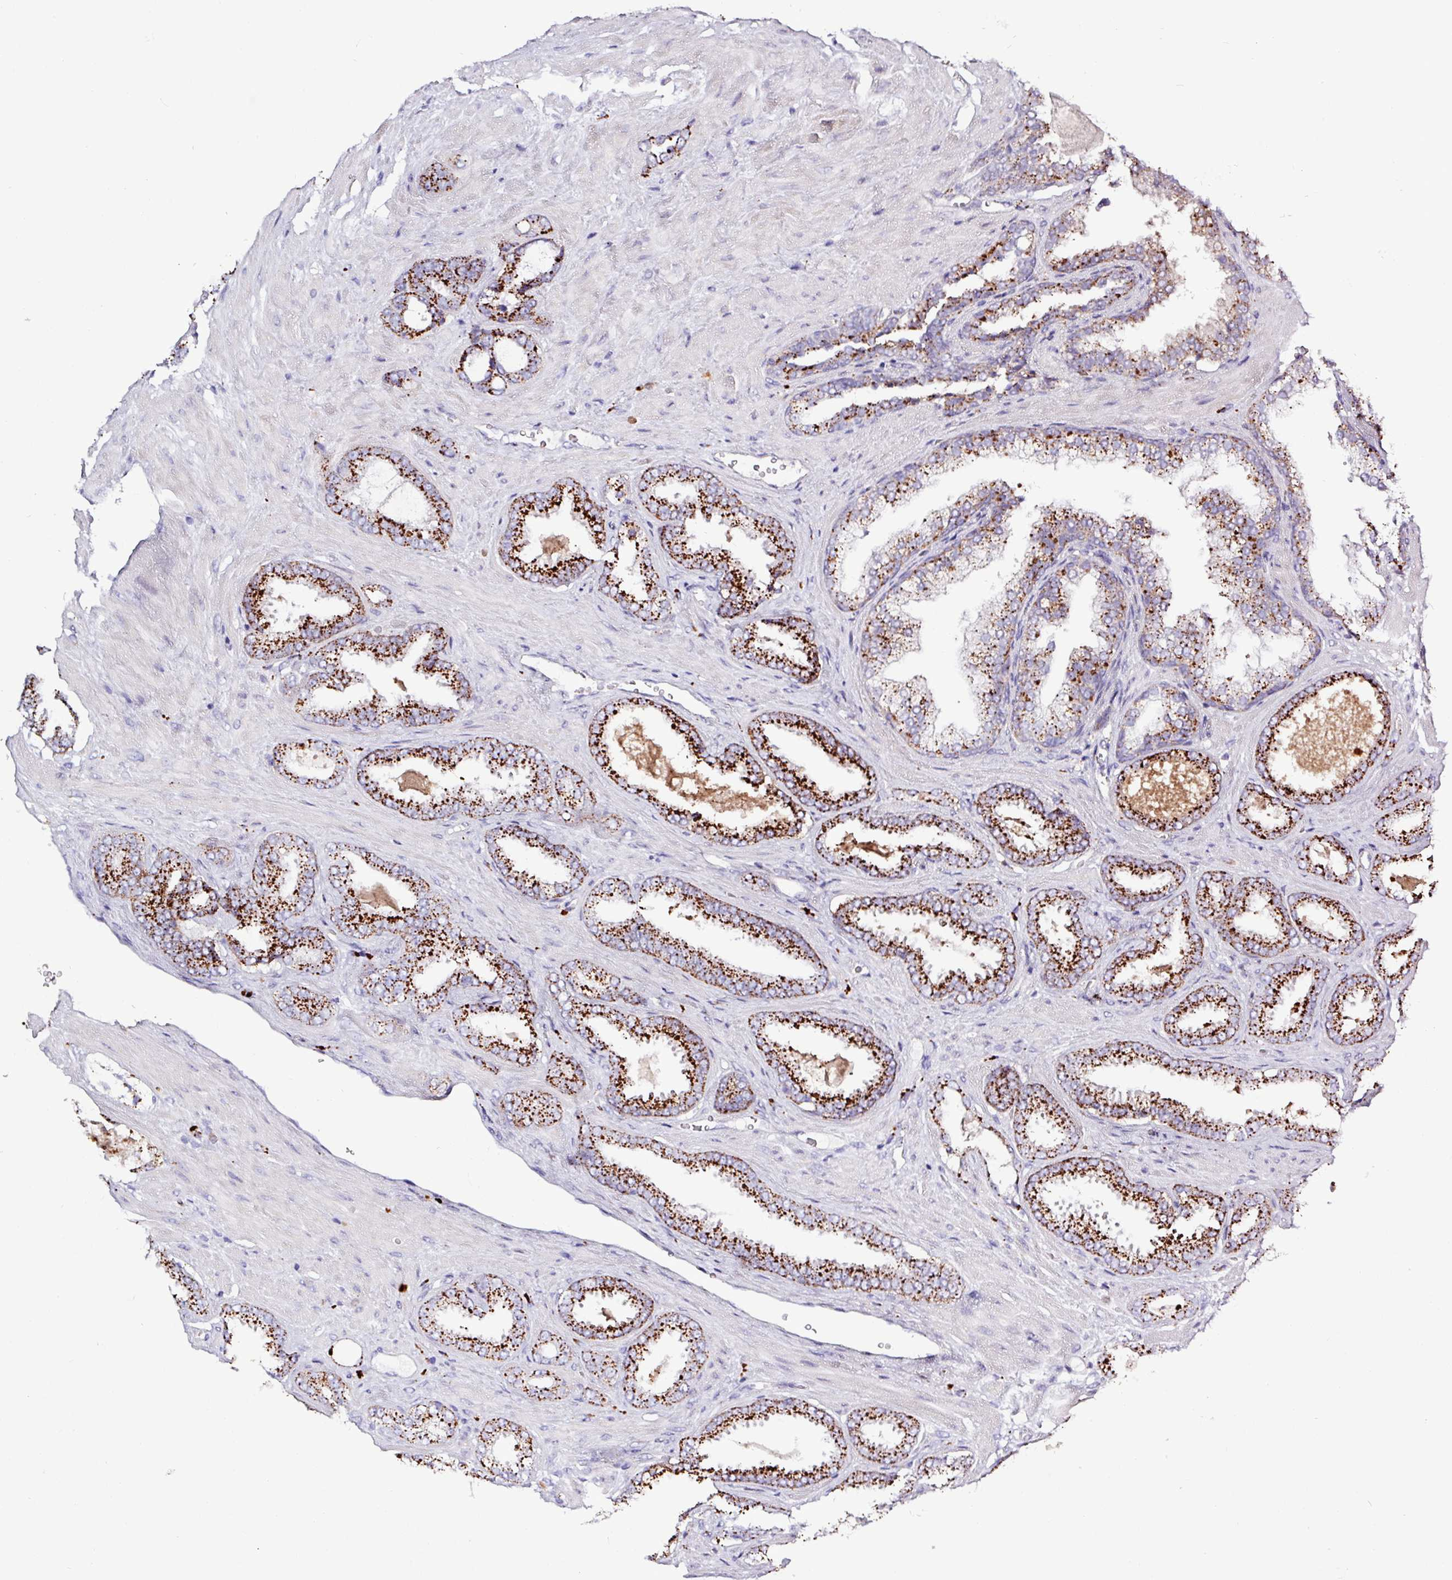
{"staining": {"intensity": "strong", "quantity": ">75%", "location": "cytoplasmic/membranous"}, "tissue": "prostate cancer", "cell_type": "Tumor cells", "image_type": "cancer", "snomed": [{"axis": "morphology", "description": "Adenocarcinoma, Low grade"}, {"axis": "topography", "description": "Prostate"}], "caption": "DAB (3,3'-diaminobenzidine) immunohistochemical staining of prostate cancer (adenocarcinoma (low-grade)) shows strong cytoplasmic/membranous protein expression in approximately >75% of tumor cells.", "gene": "AMIGO2", "patient": {"sex": "male", "age": 62}}